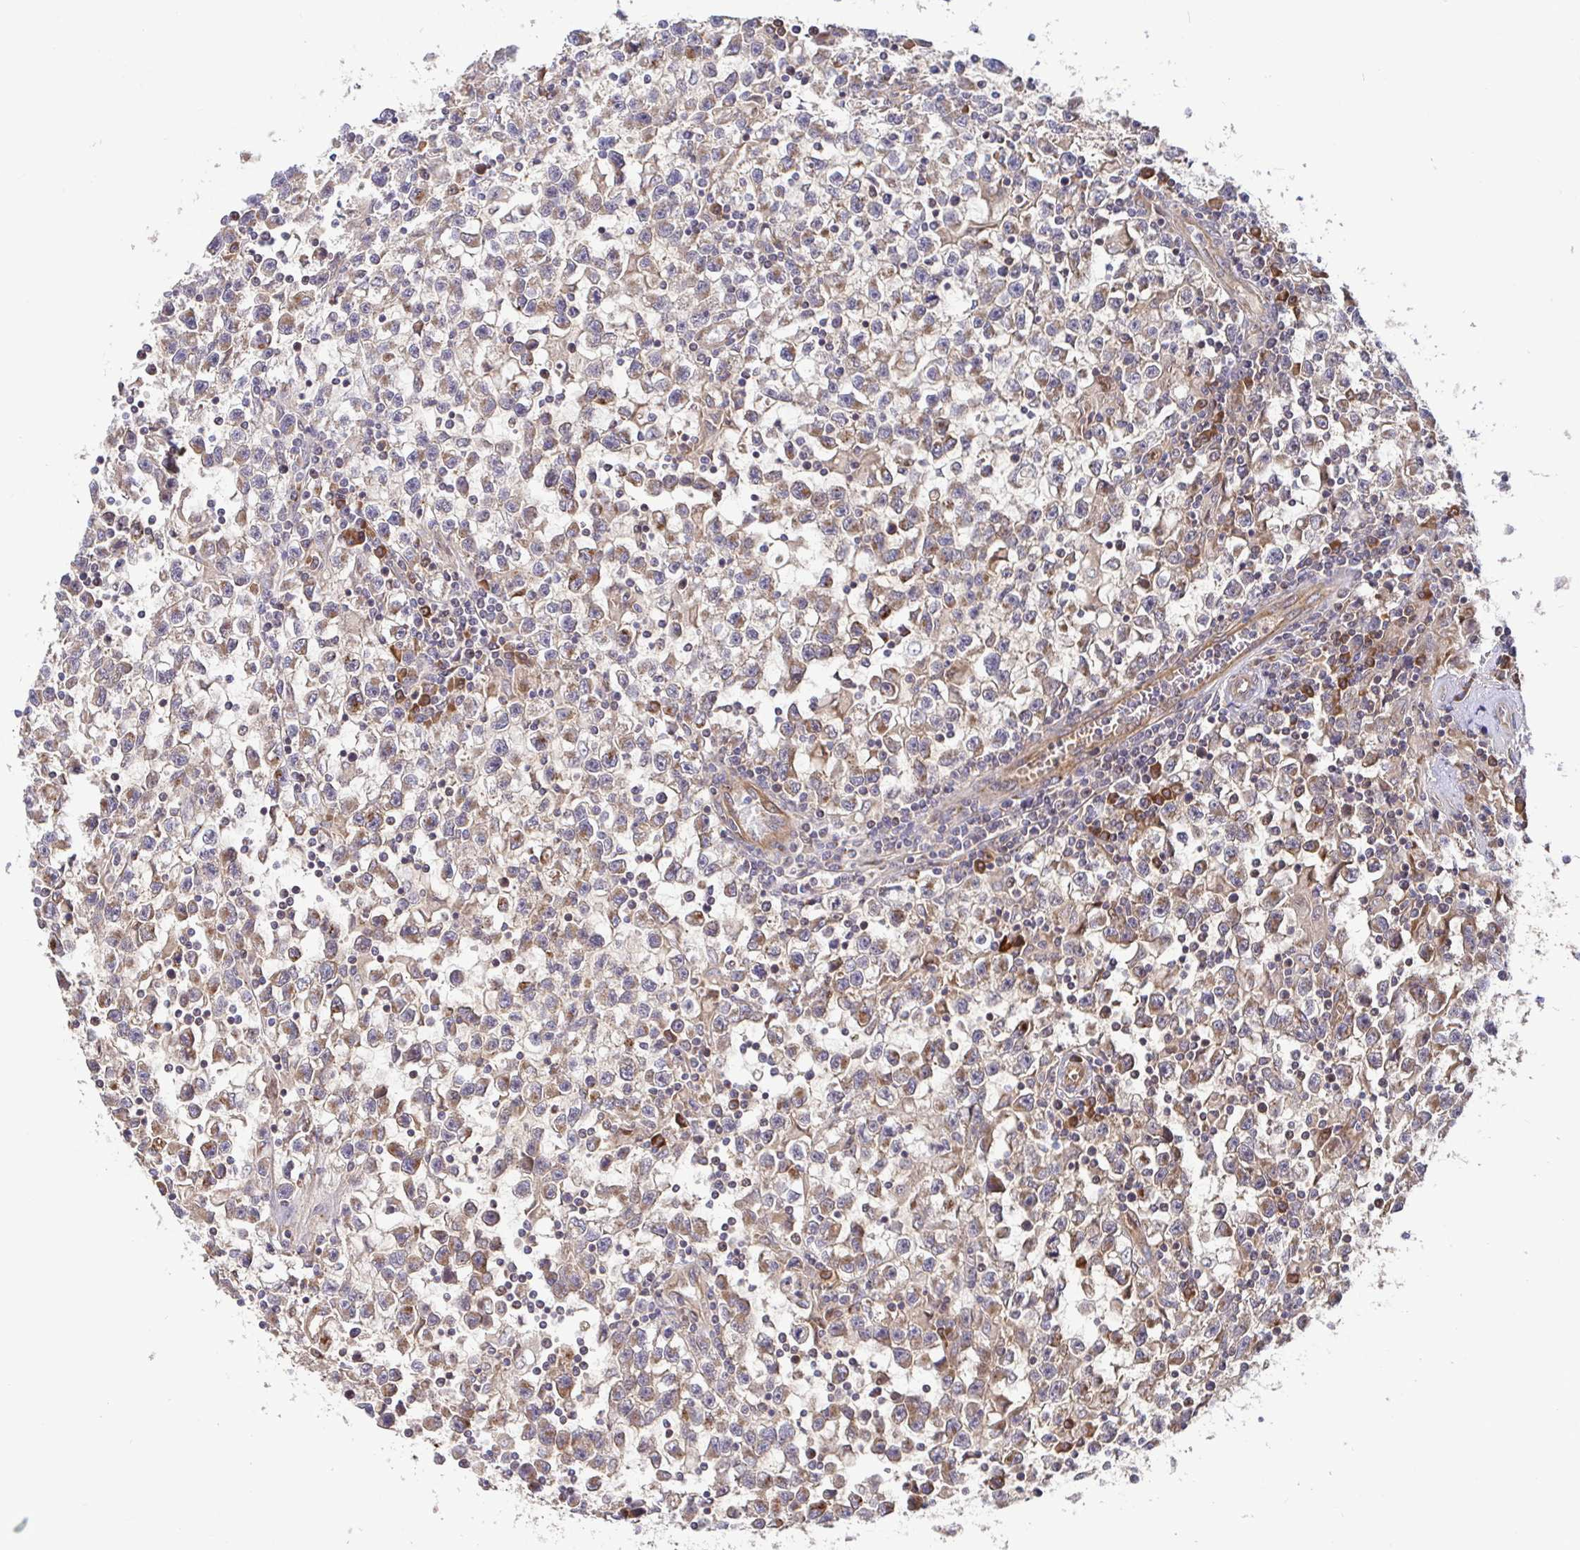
{"staining": {"intensity": "weak", "quantity": "25%-75%", "location": "cytoplasmic/membranous"}, "tissue": "testis cancer", "cell_type": "Tumor cells", "image_type": "cancer", "snomed": [{"axis": "morphology", "description": "Seminoma, NOS"}, {"axis": "topography", "description": "Testis"}], "caption": "An image of human testis cancer (seminoma) stained for a protein shows weak cytoplasmic/membranous brown staining in tumor cells.", "gene": "ELP1", "patient": {"sex": "male", "age": 31}}